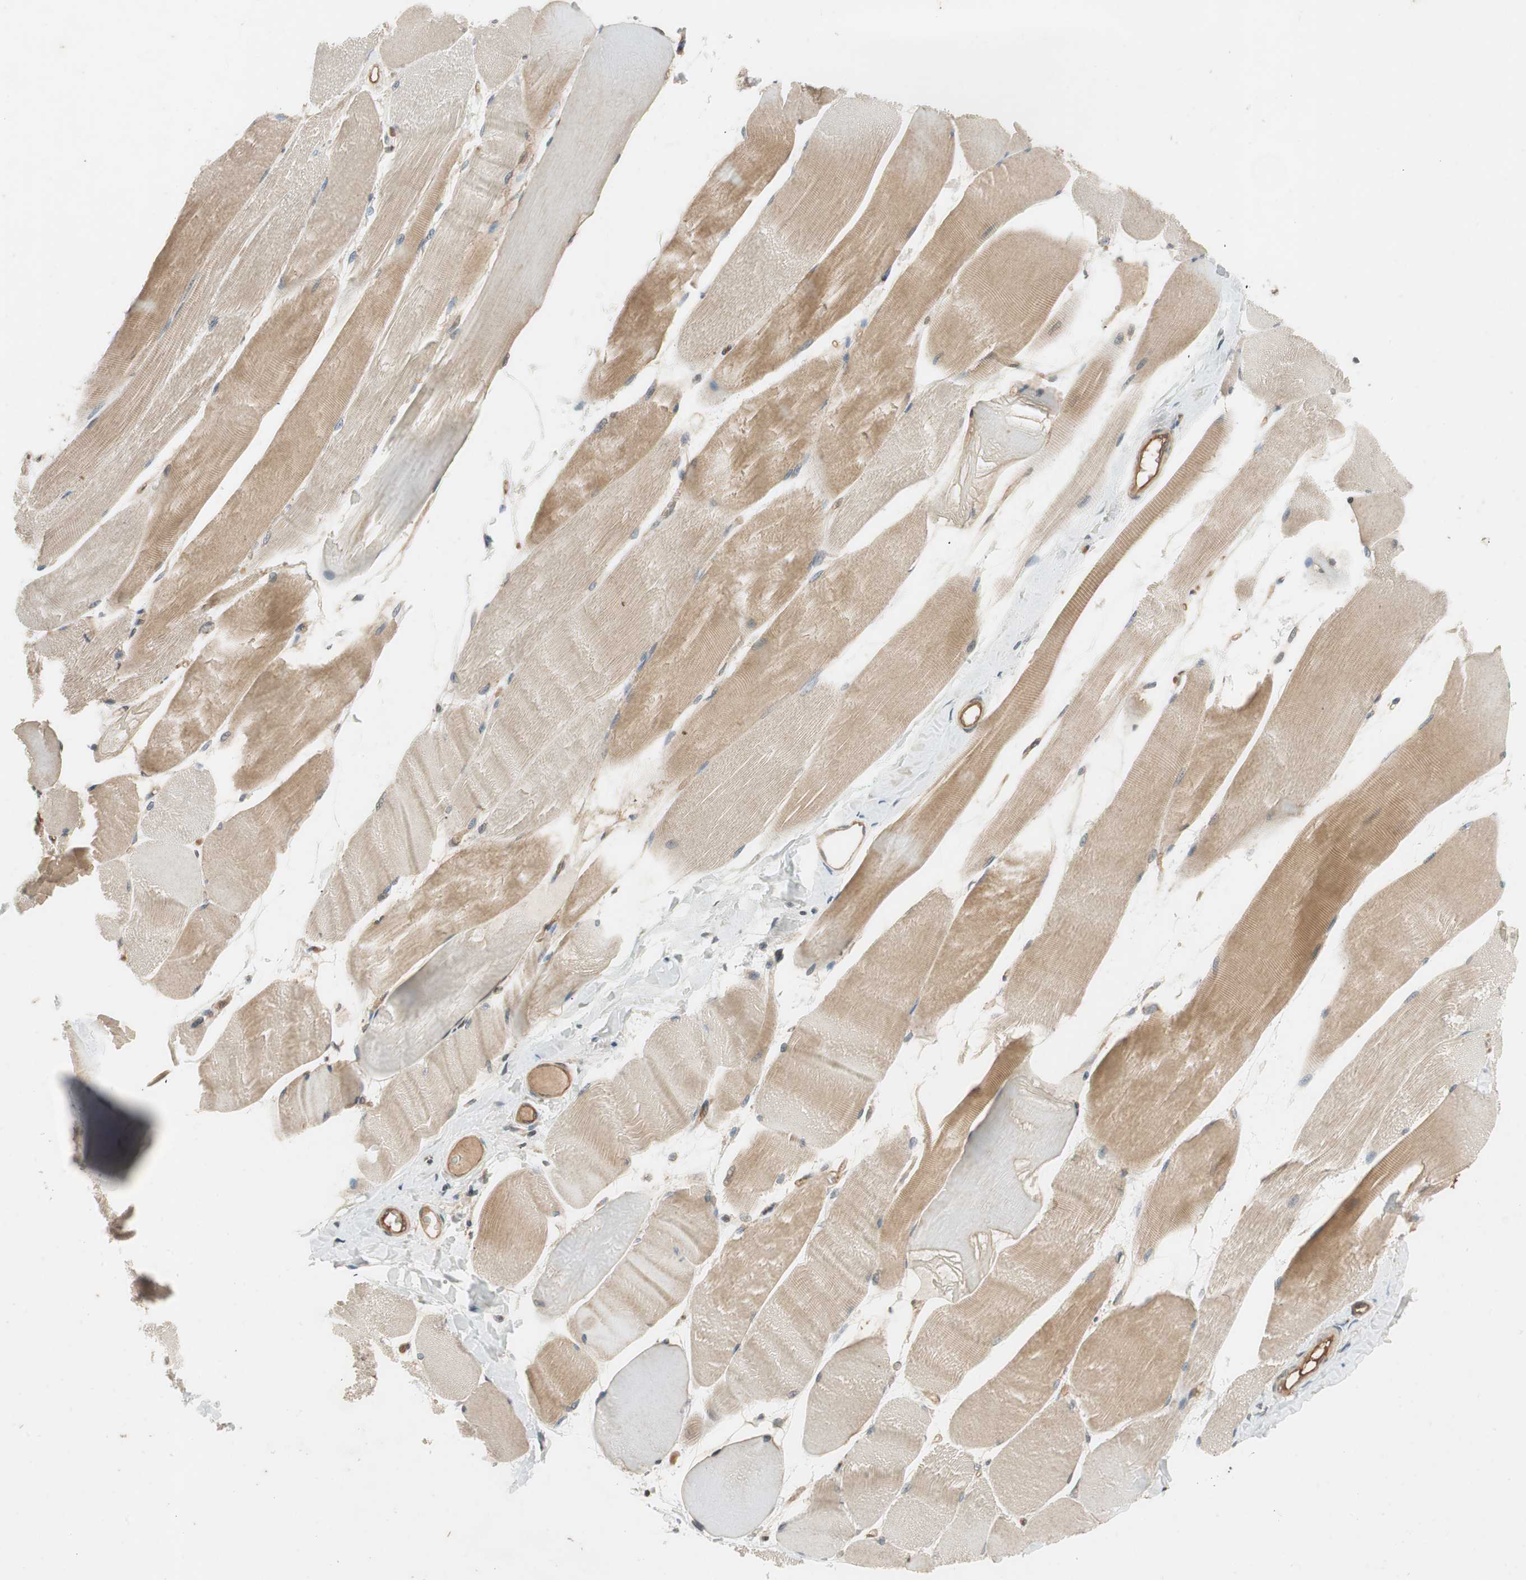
{"staining": {"intensity": "moderate", "quantity": ">75%", "location": "cytoplasmic/membranous"}, "tissue": "skeletal muscle", "cell_type": "Myocytes", "image_type": "normal", "snomed": [{"axis": "morphology", "description": "Normal tissue, NOS"}, {"axis": "morphology", "description": "Squamous cell carcinoma, NOS"}, {"axis": "topography", "description": "Skeletal muscle"}], "caption": "Brown immunohistochemical staining in unremarkable skeletal muscle displays moderate cytoplasmic/membranous positivity in approximately >75% of myocytes.", "gene": "GCLM", "patient": {"sex": "male", "age": 51}}